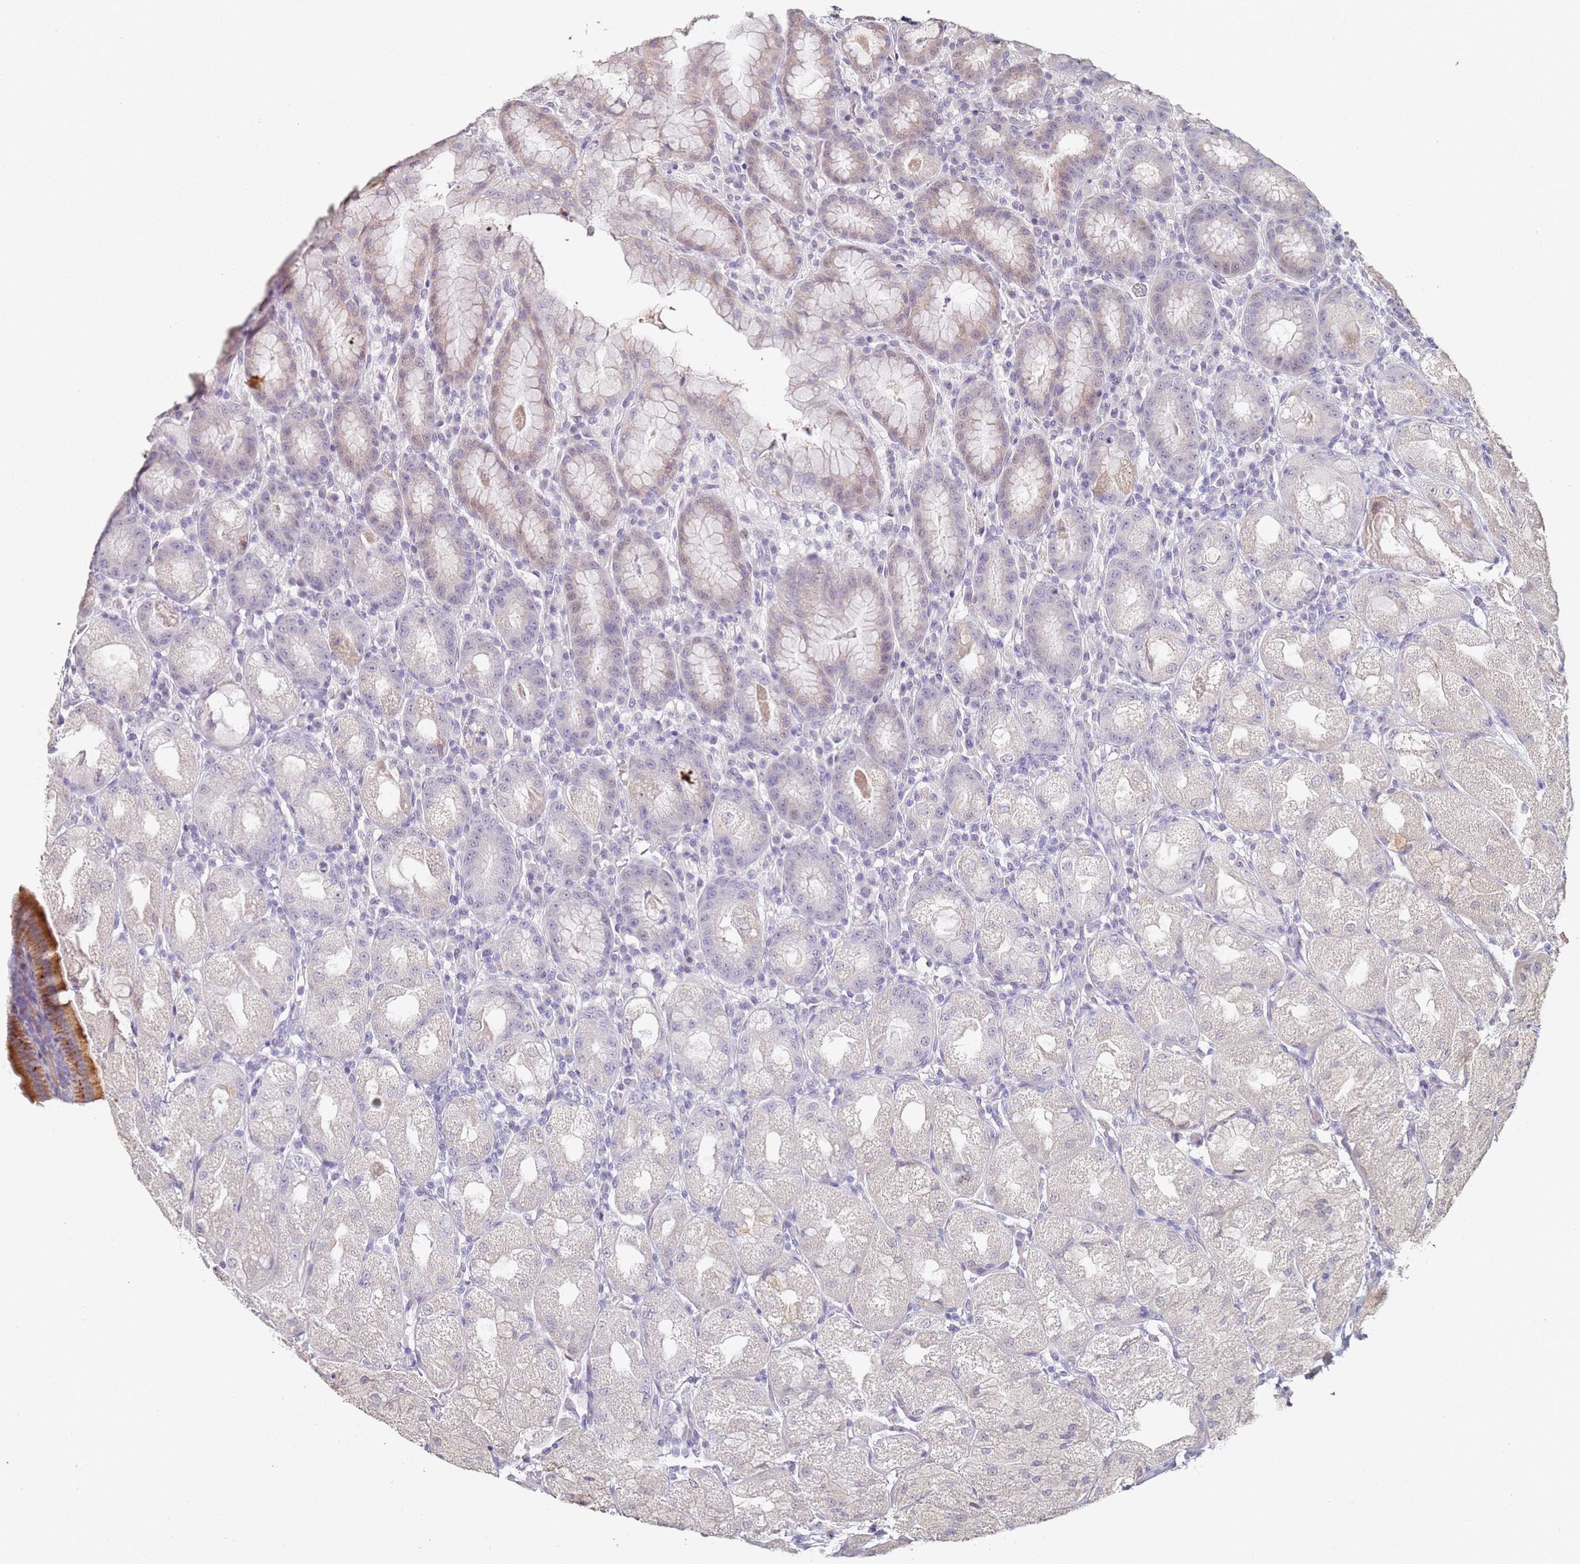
{"staining": {"intensity": "strong", "quantity": "<25%", "location": "cytoplasmic/membranous"}, "tissue": "stomach", "cell_type": "Glandular cells", "image_type": "normal", "snomed": [{"axis": "morphology", "description": "Normal tissue, NOS"}, {"axis": "topography", "description": "Stomach, upper"}], "caption": "Immunohistochemistry staining of benign stomach, which demonstrates medium levels of strong cytoplasmic/membranous expression in about <25% of glandular cells indicating strong cytoplasmic/membranous protein positivity. The staining was performed using DAB (3,3'-diaminobenzidine) (brown) for protein detection and nuclei were counterstained in hematoxylin (blue).", "gene": "DNAH11", "patient": {"sex": "male", "age": 52}}